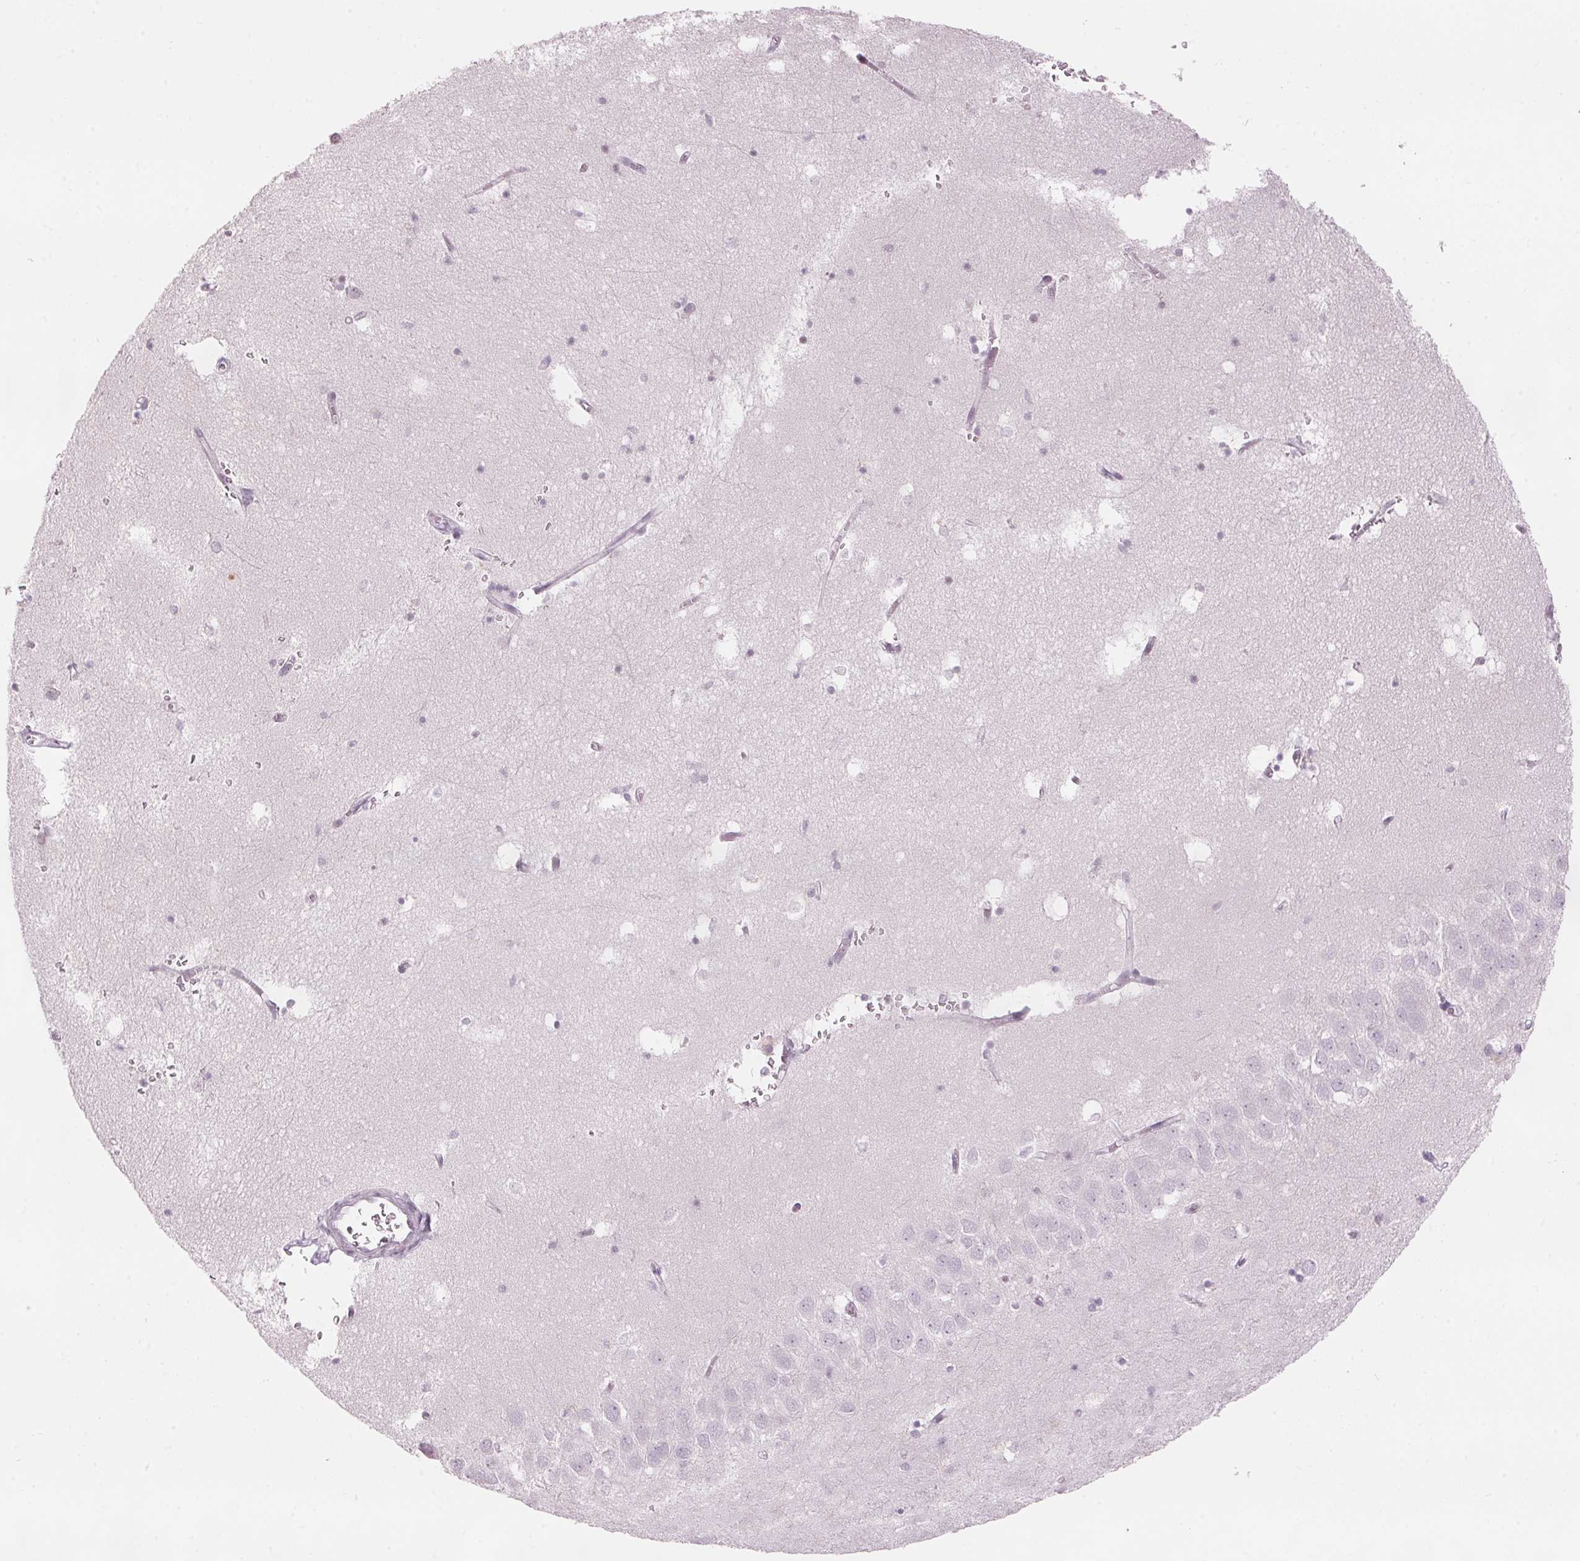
{"staining": {"intensity": "negative", "quantity": "none", "location": "none"}, "tissue": "hippocampus", "cell_type": "Glial cells", "image_type": "normal", "snomed": [{"axis": "morphology", "description": "Normal tissue, NOS"}, {"axis": "topography", "description": "Hippocampus"}], "caption": "This is an IHC image of benign hippocampus. There is no positivity in glial cells.", "gene": "SCTR", "patient": {"sex": "male", "age": 58}}